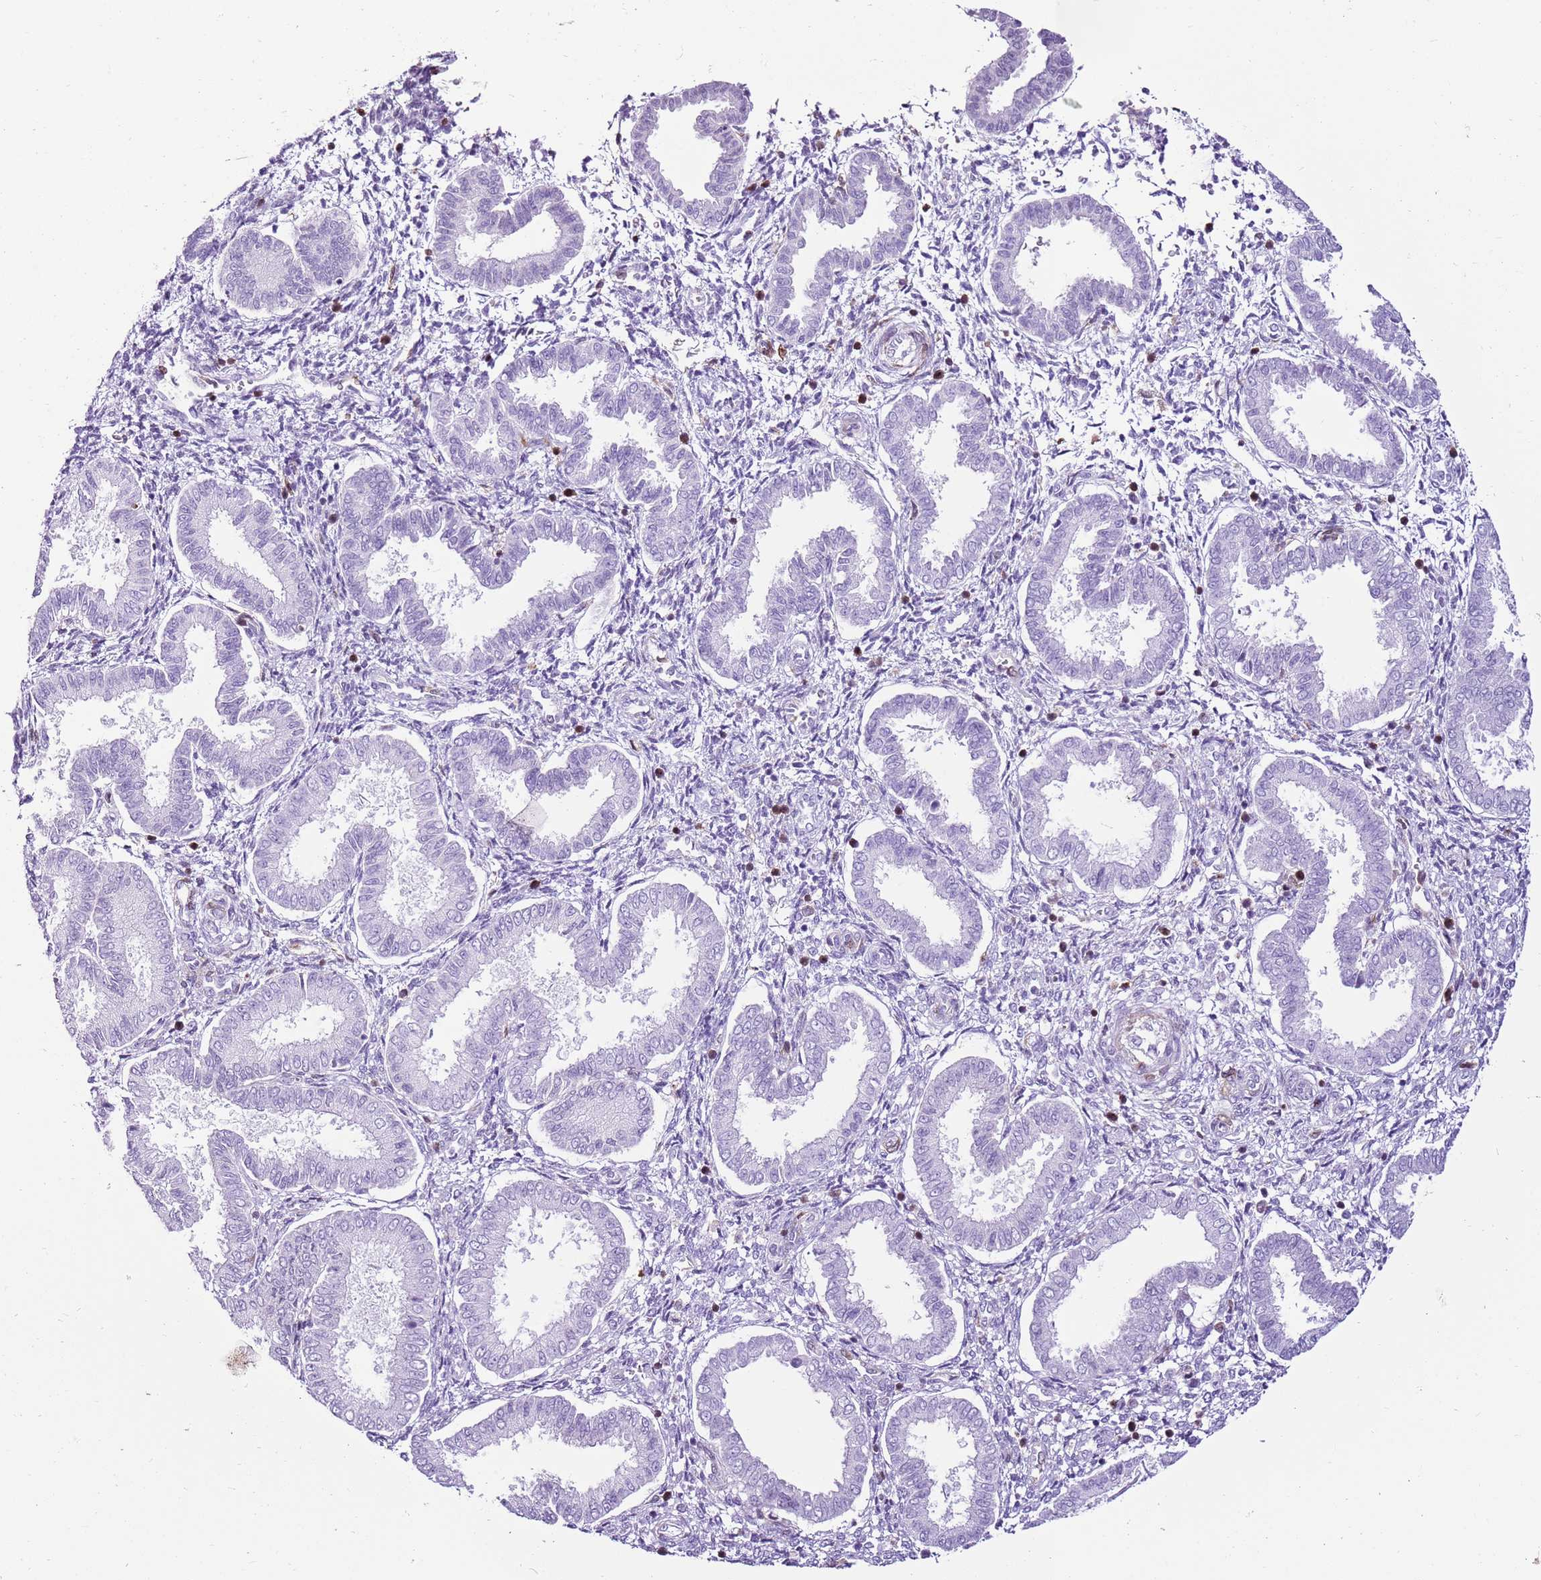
{"staining": {"intensity": "negative", "quantity": "none", "location": "none"}, "tissue": "endometrium", "cell_type": "Cells in endometrial stroma", "image_type": "normal", "snomed": [{"axis": "morphology", "description": "Normal tissue, NOS"}, {"axis": "topography", "description": "Endometrium"}], "caption": "Protein analysis of benign endometrium reveals no significant staining in cells in endometrial stroma. (Brightfield microscopy of DAB (3,3'-diaminobenzidine) immunohistochemistry at high magnification).", "gene": "SPC25", "patient": {"sex": "female", "age": 24}}